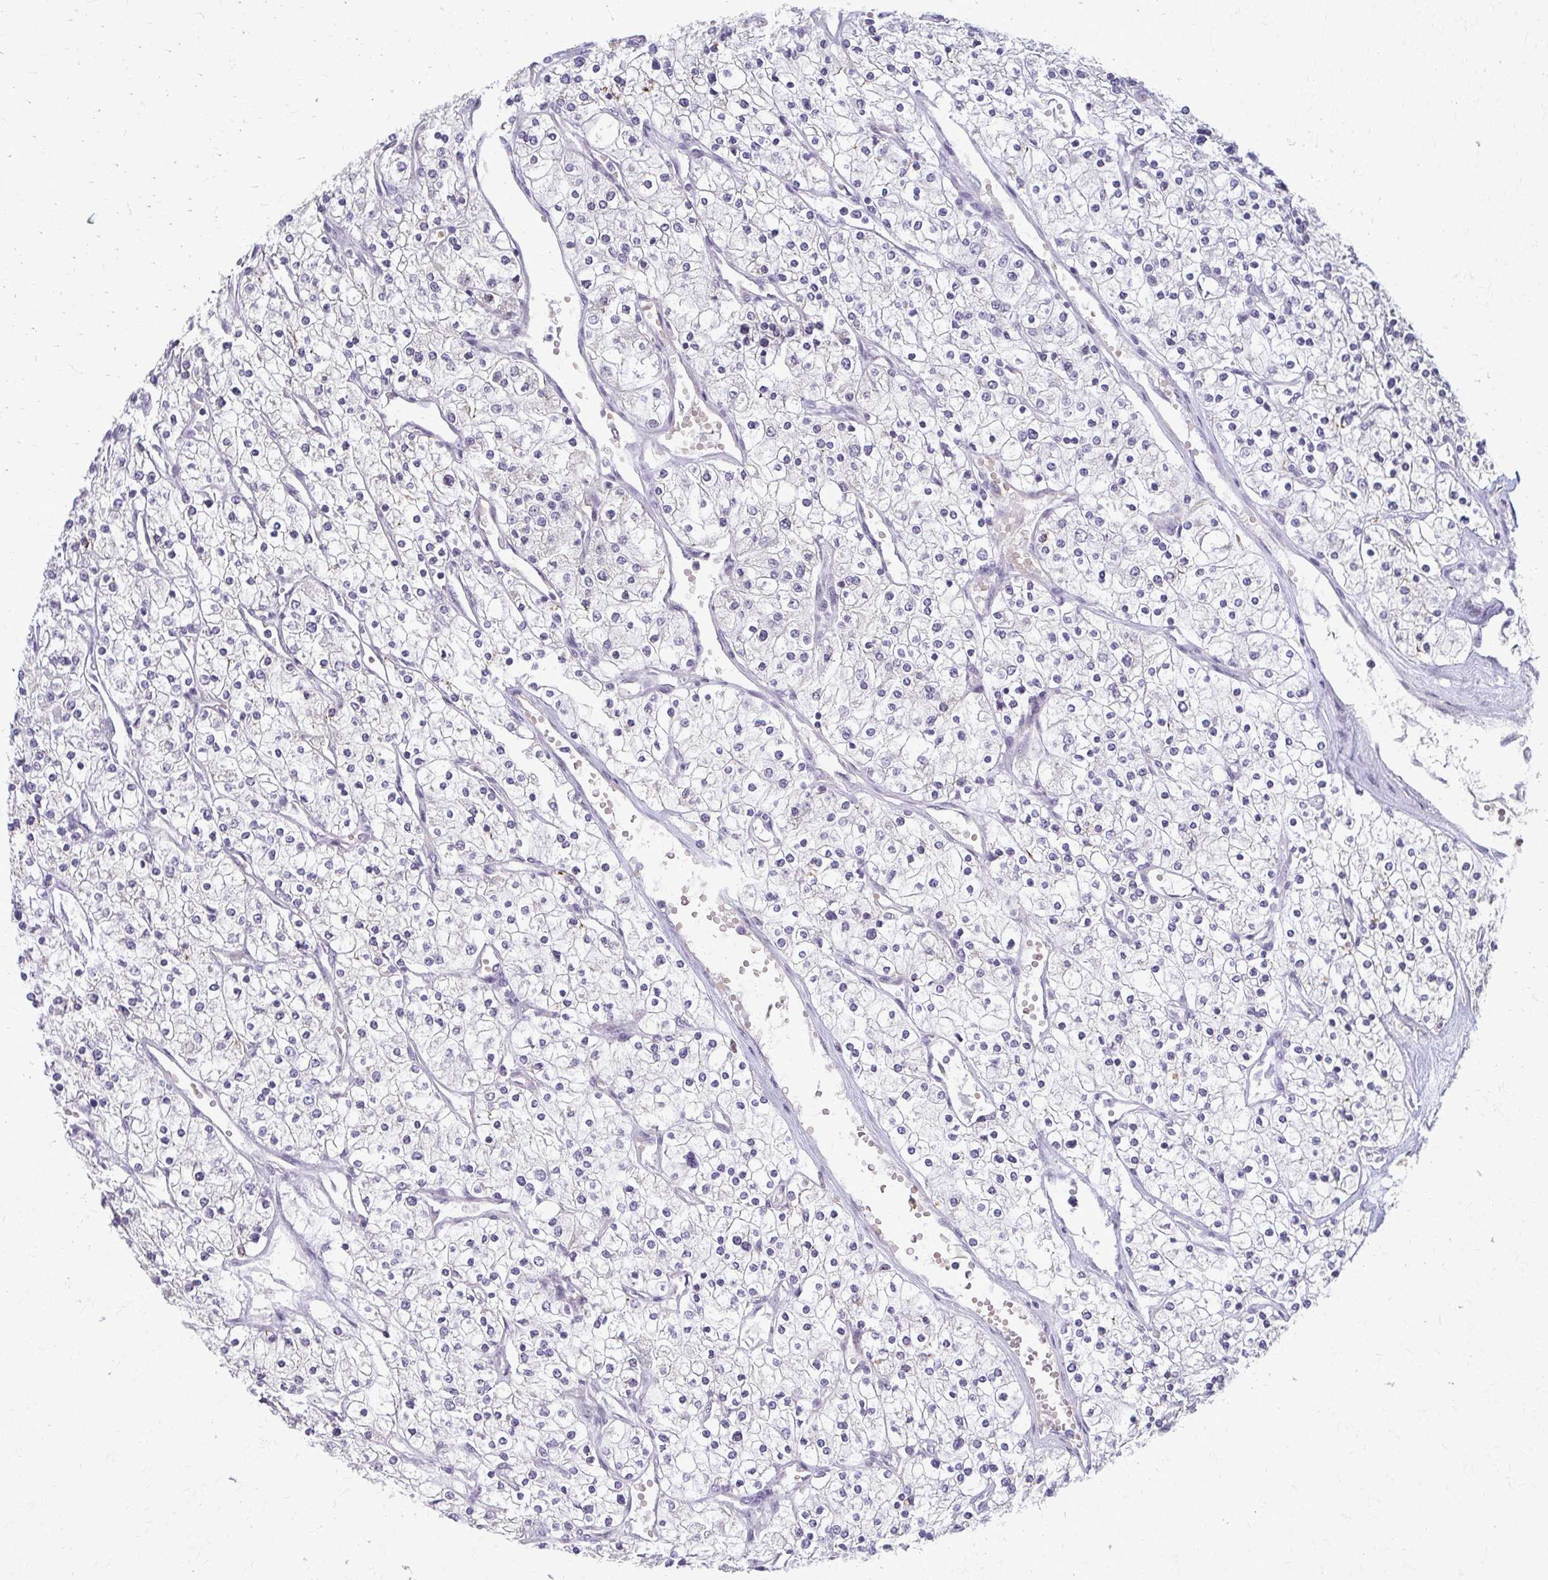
{"staining": {"intensity": "negative", "quantity": "none", "location": "none"}, "tissue": "renal cancer", "cell_type": "Tumor cells", "image_type": "cancer", "snomed": [{"axis": "morphology", "description": "Adenocarcinoma, NOS"}, {"axis": "topography", "description": "Kidney"}], "caption": "Image shows no protein expression in tumor cells of renal cancer (adenocarcinoma) tissue.", "gene": "NUDT16", "patient": {"sex": "male", "age": 80}}